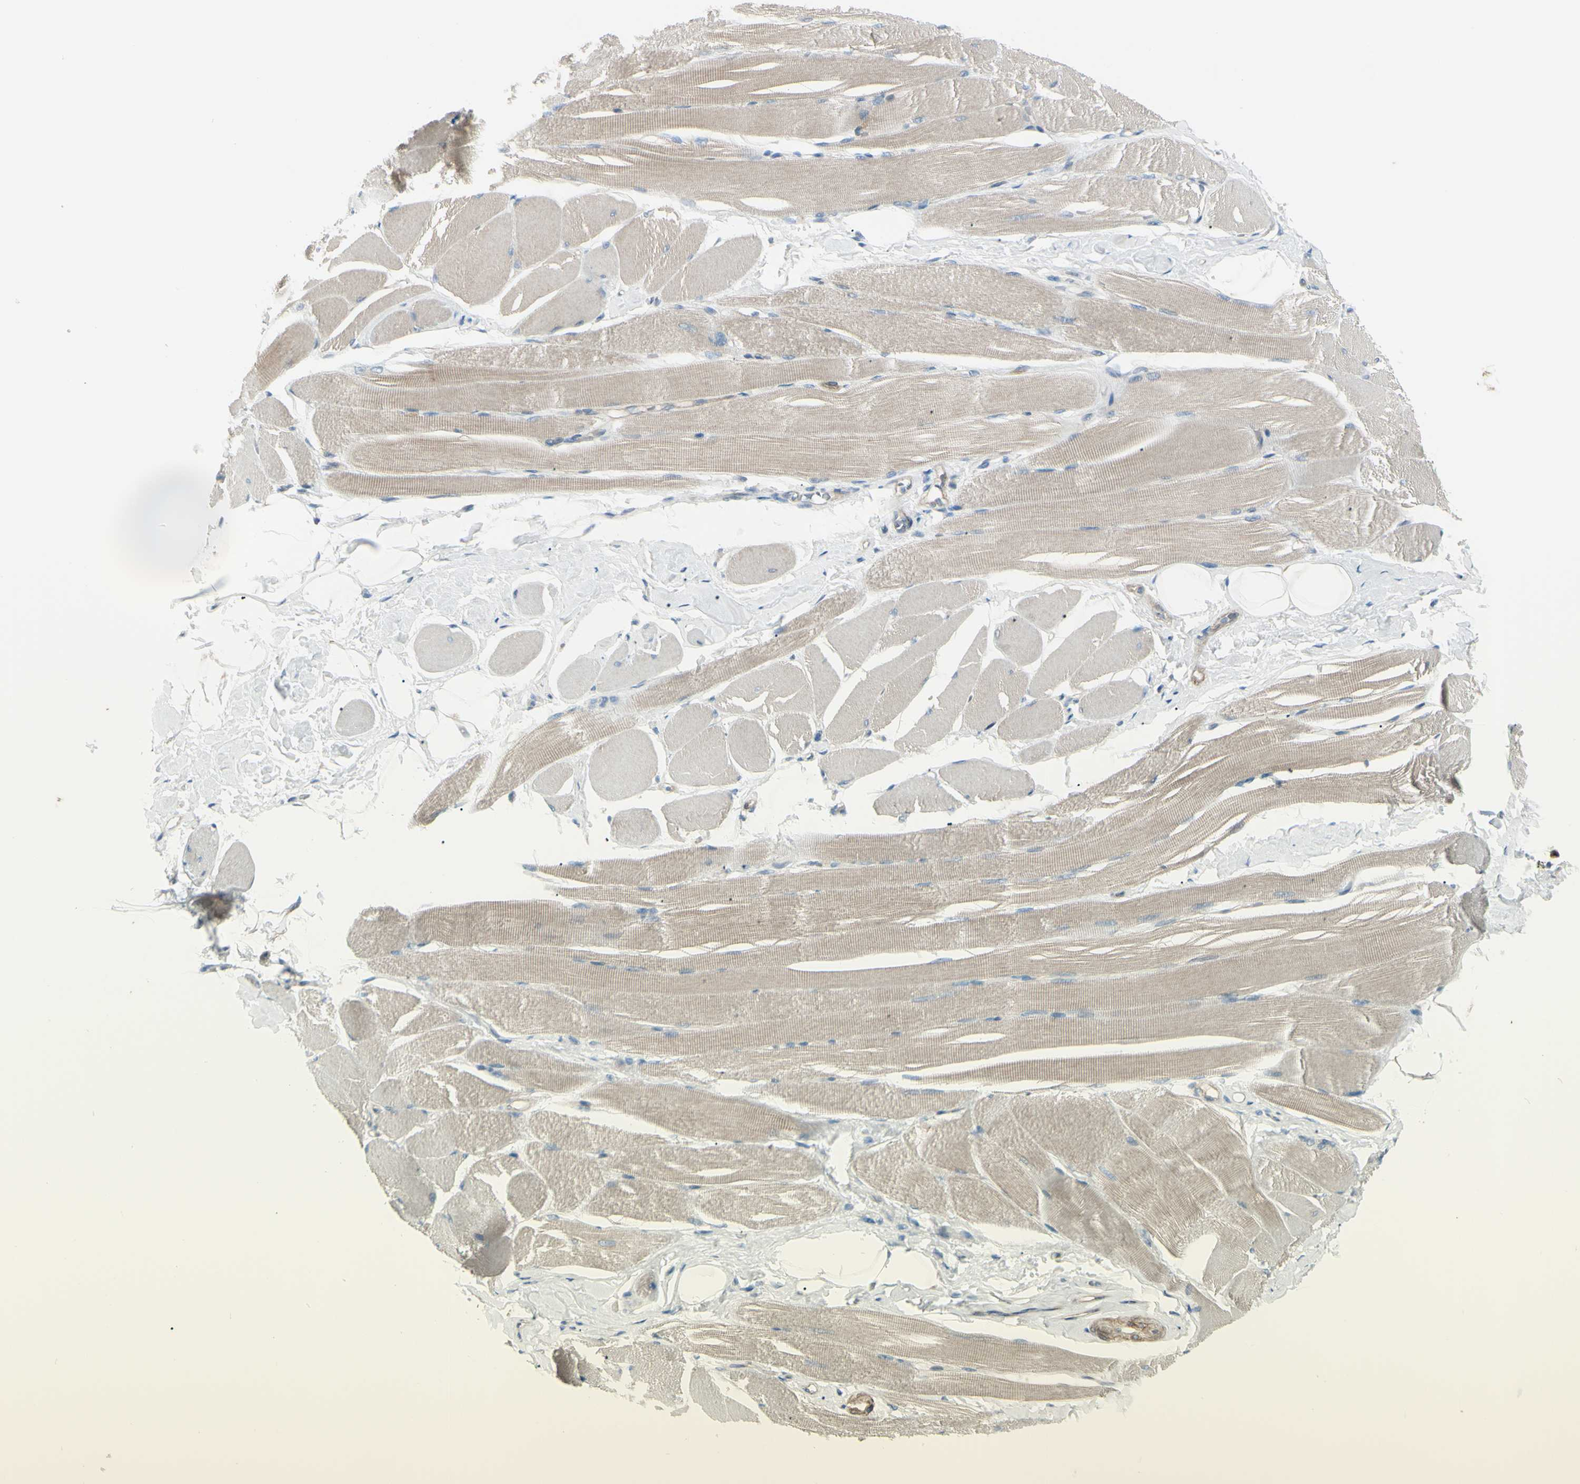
{"staining": {"intensity": "moderate", "quantity": ">75%", "location": "cytoplasmic/membranous"}, "tissue": "skeletal muscle", "cell_type": "Myocytes", "image_type": "normal", "snomed": [{"axis": "morphology", "description": "Normal tissue, NOS"}, {"axis": "topography", "description": "Skeletal muscle"}, {"axis": "topography", "description": "Peripheral nerve tissue"}], "caption": "Normal skeletal muscle was stained to show a protein in brown. There is medium levels of moderate cytoplasmic/membranous staining in approximately >75% of myocytes. (Brightfield microscopy of DAB IHC at high magnification).", "gene": "LRRK1", "patient": {"sex": "female", "age": 84}}